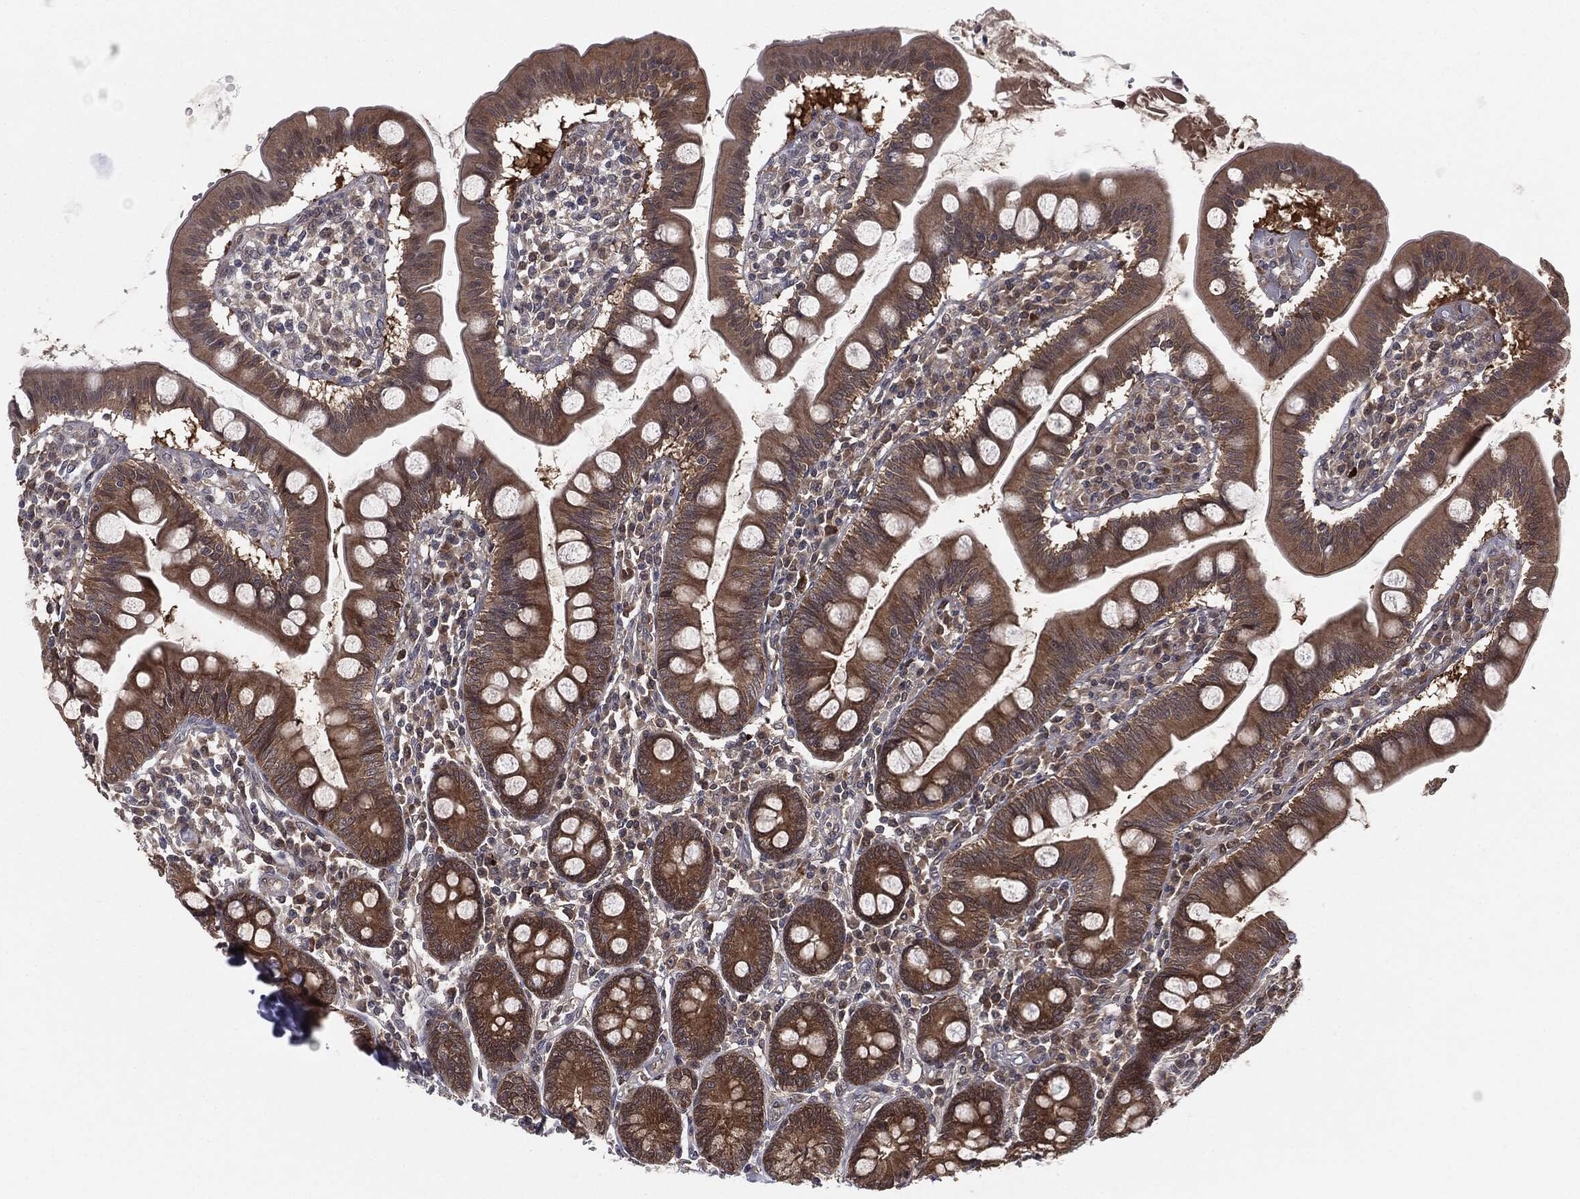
{"staining": {"intensity": "moderate", "quantity": ">75%", "location": "cytoplasmic/membranous"}, "tissue": "small intestine", "cell_type": "Glandular cells", "image_type": "normal", "snomed": [{"axis": "morphology", "description": "Normal tissue, NOS"}, {"axis": "topography", "description": "Small intestine"}], "caption": "Normal small intestine demonstrates moderate cytoplasmic/membranous positivity in about >75% of glandular cells.", "gene": "KRT7", "patient": {"sex": "male", "age": 88}}